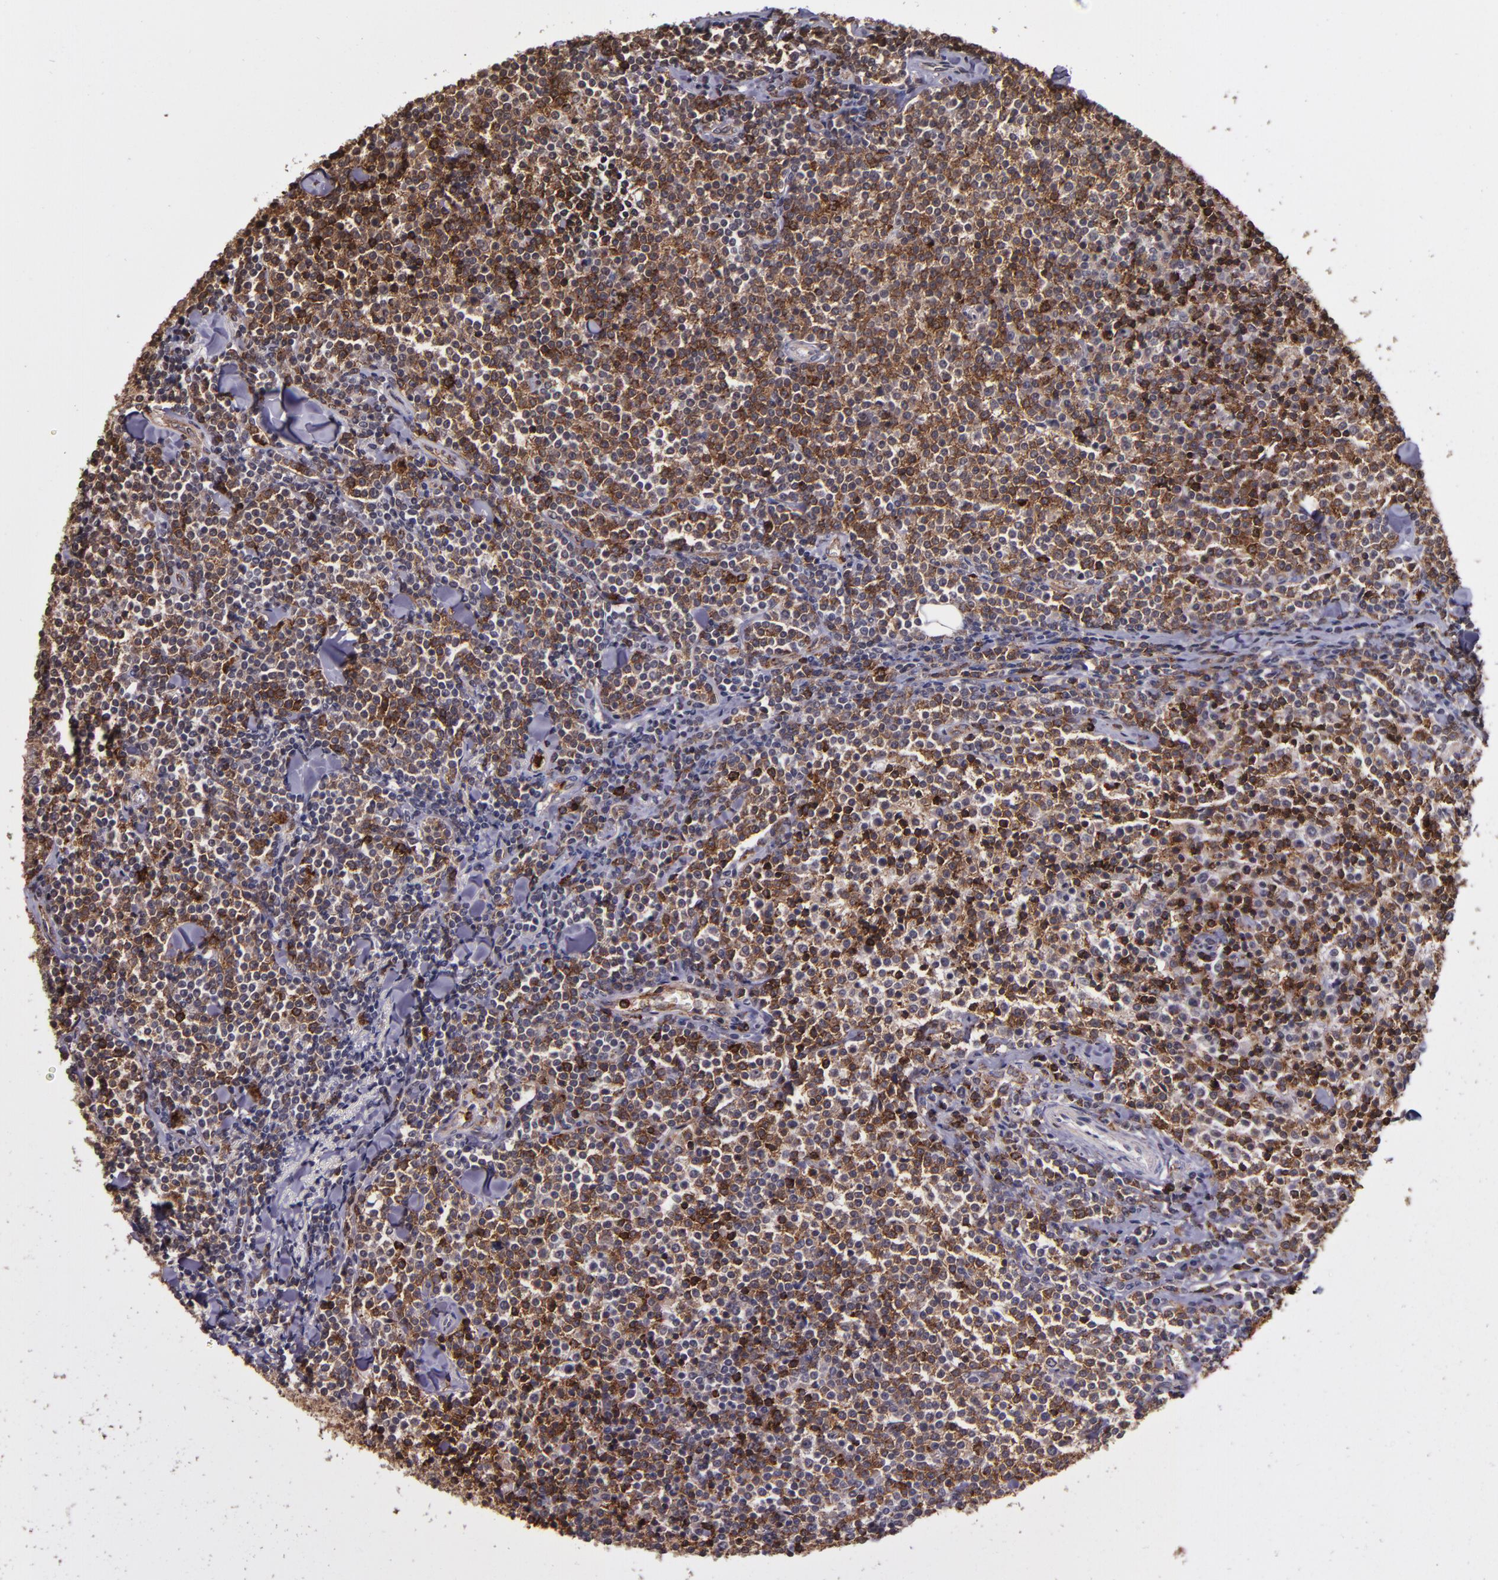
{"staining": {"intensity": "moderate", "quantity": ">75%", "location": "cytoplasmic/membranous"}, "tissue": "lymphoma", "cell_type": "Tumor cells", "image_type": "cancer", "snomed": [{"axis": "morphology", "description": "Malignant lymphoma, non-Hodgkin's type, Low grade"}, {"axis": "topography", "description": "Soft tissue"}], "caption": "The photomicrograph reveals a brown stain indicating the presence of a protein in the cytoplasmic/membranous of tumor cells in malignant lymphoma, non-Hodgkin's type (low-grade).", "gene": "SLC2A3", "patient": {"sex": "male", "age": 92}}